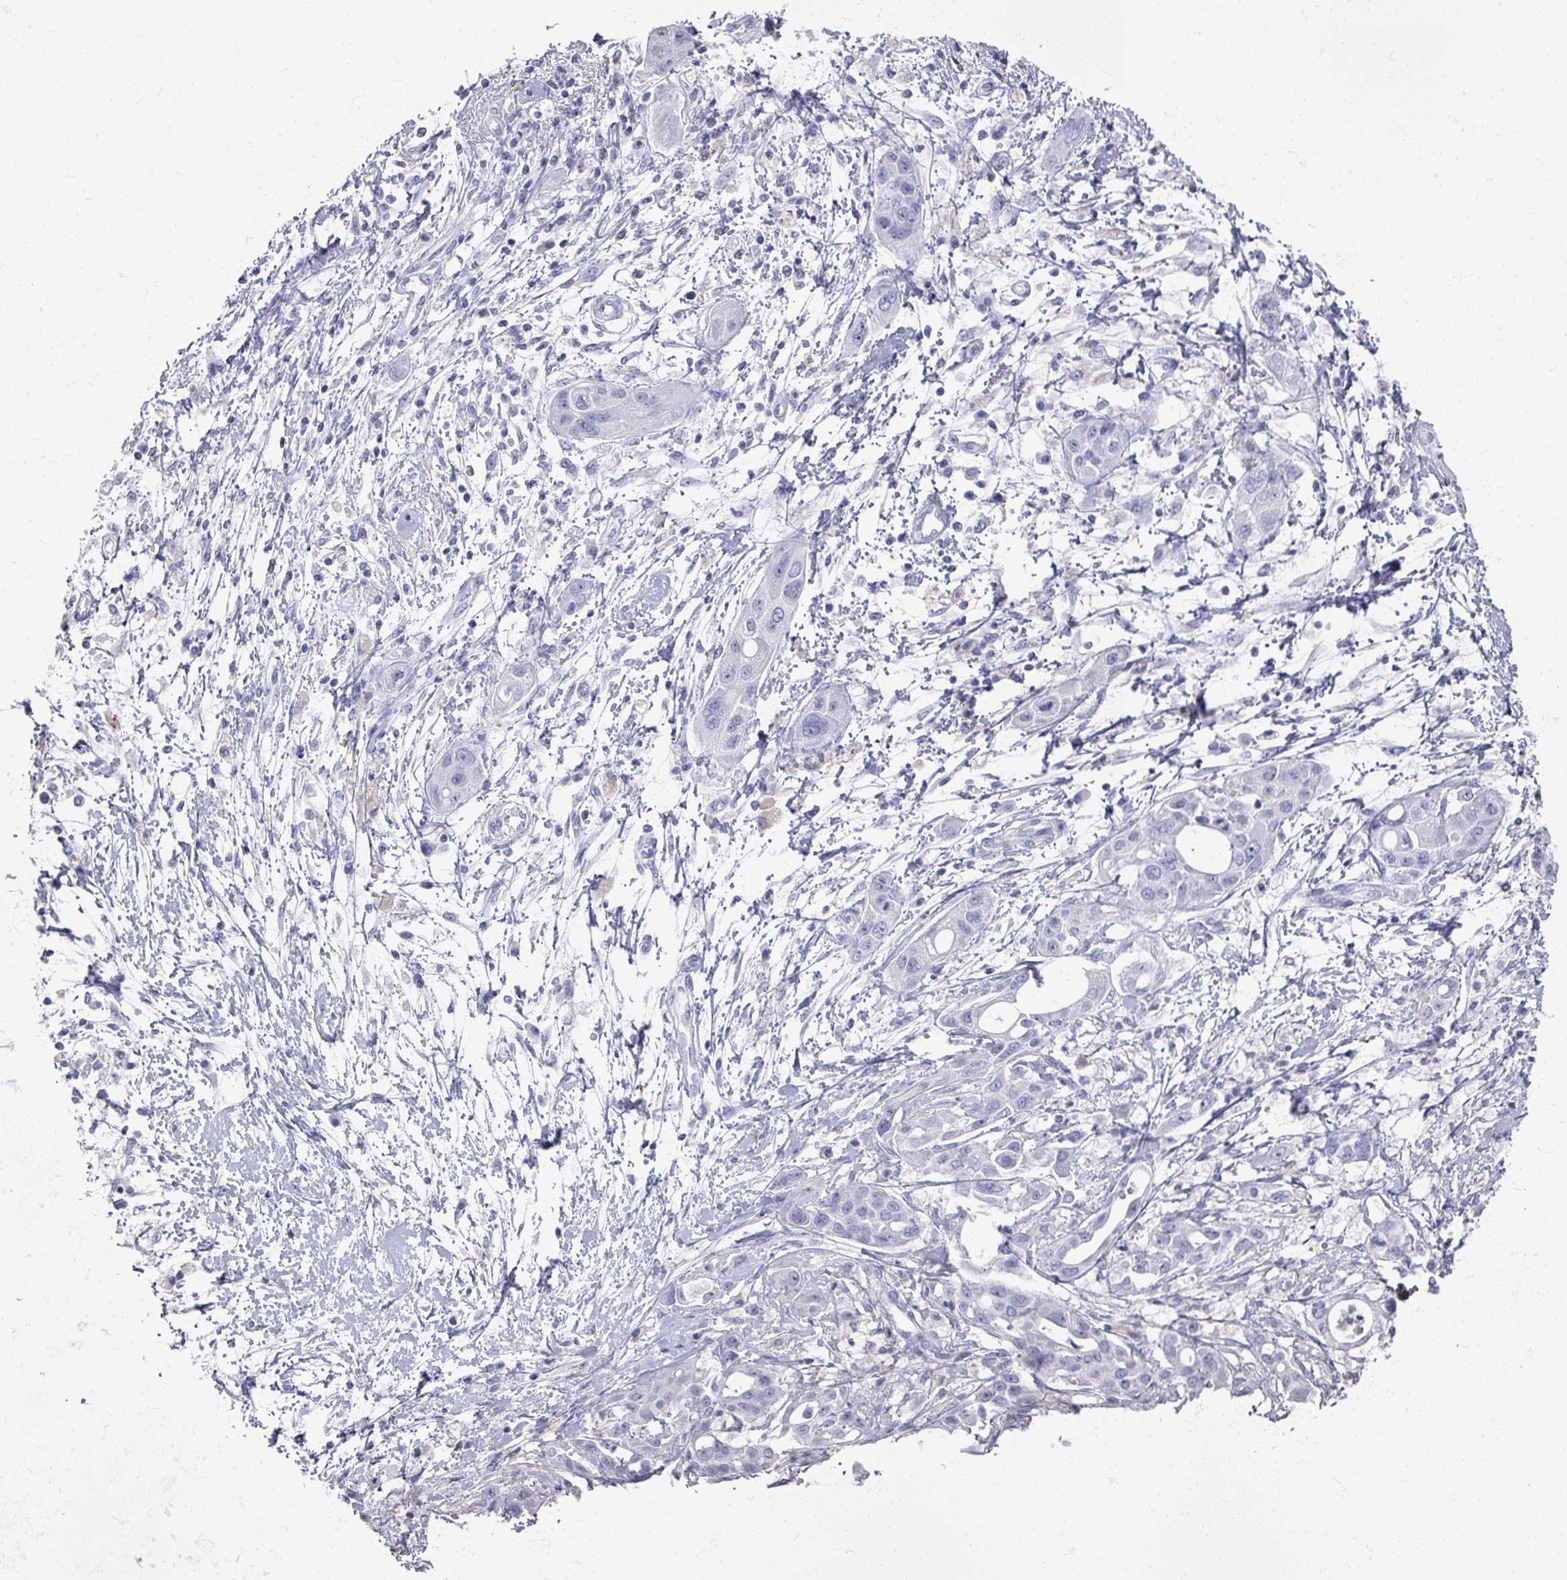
{"staining": {"intensity": "negative", "quantity": "none", "location": "none"}, "tissue": "pancreatic cancer", "cell_type": "Tumor cells", "image_type": "cancer", "snomed": [{"axis": "morphology", "description": "Adenocarcinoma, NOS"}, {"axis": "topography", "description": "Pancreas"}], "caption": "Pancreatic cancer was stained to show a protein in brown. There is no significant staining in tumor cells.", "gene": "OMG", "patient": {"sex": "male", "age": 68}}